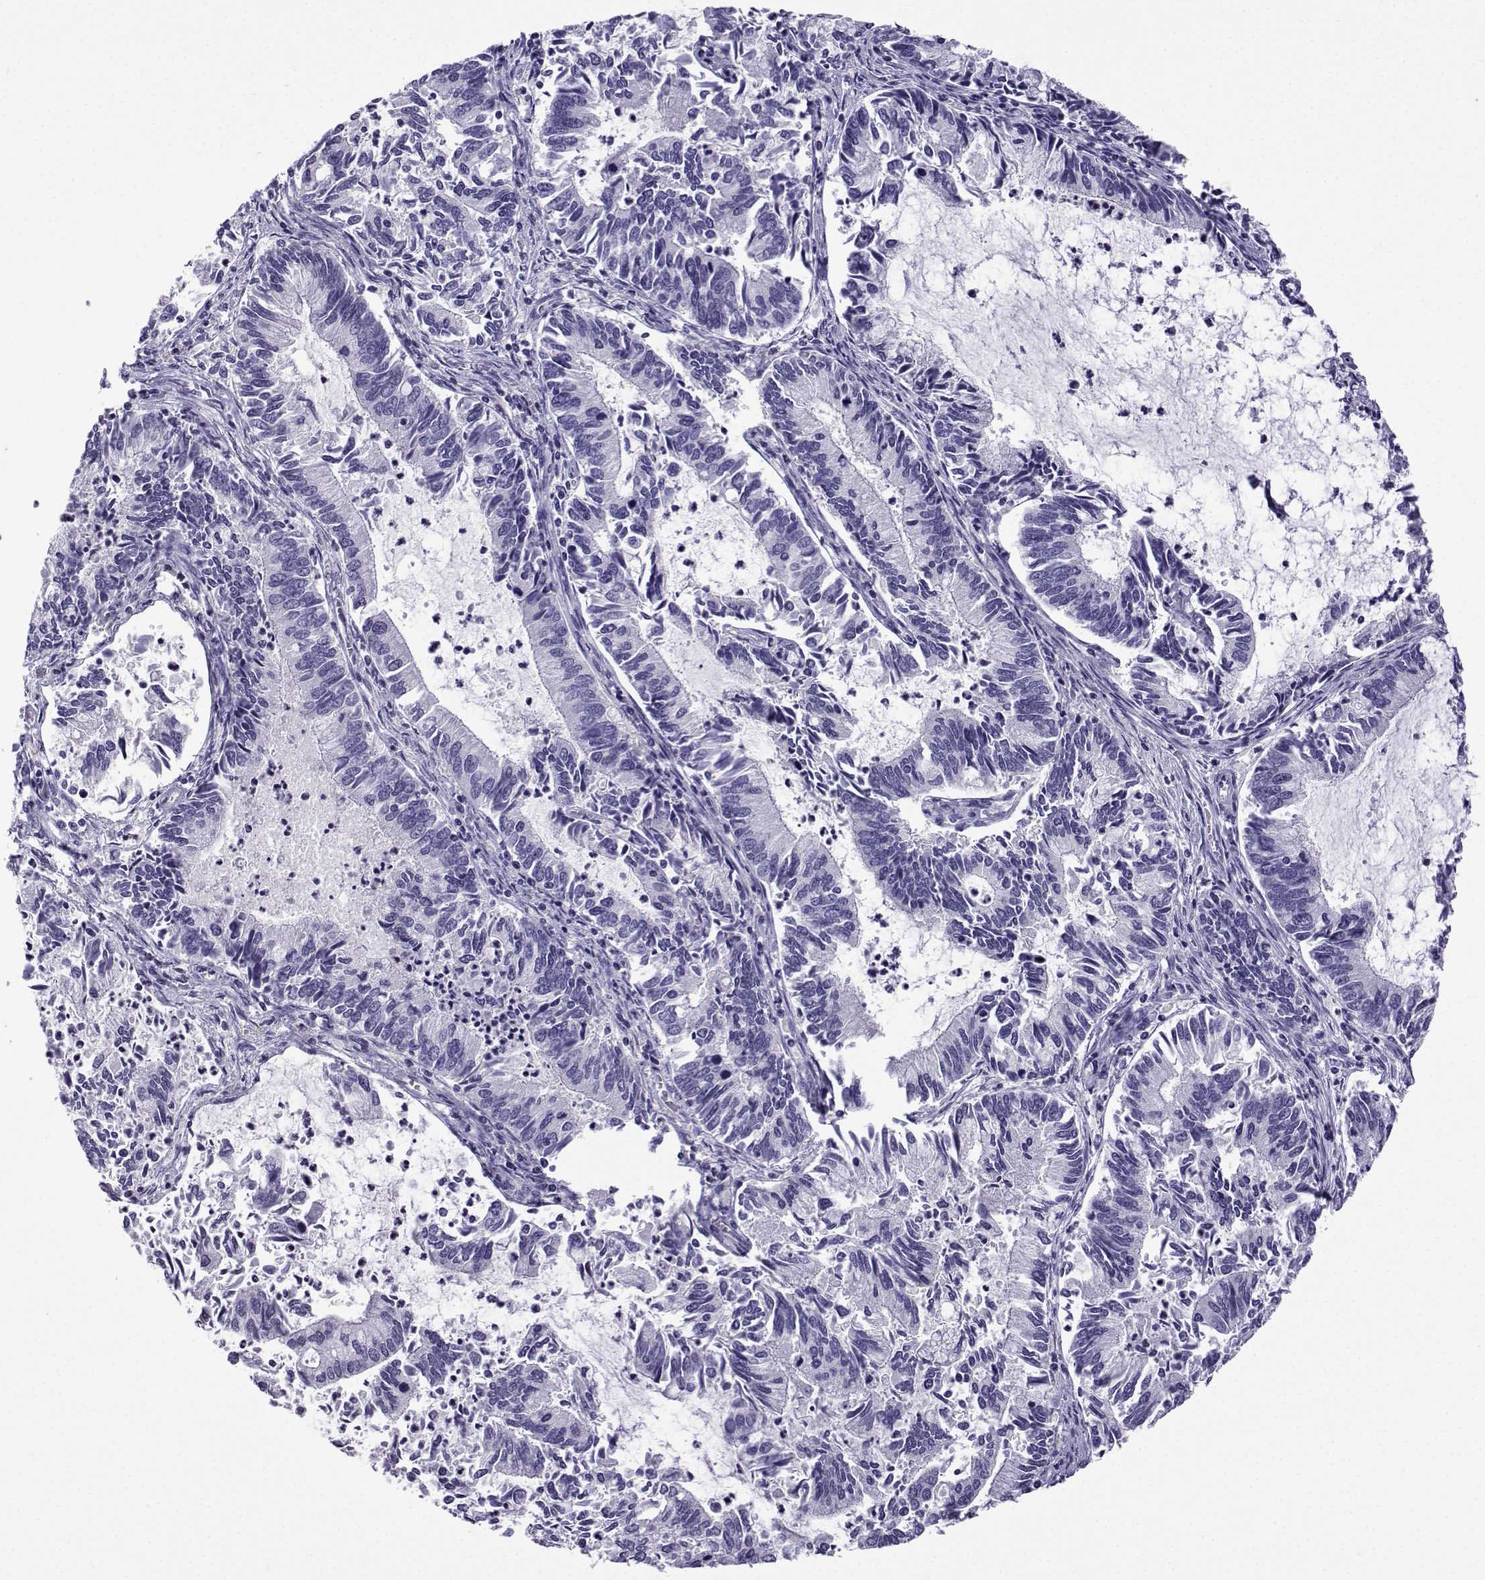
{"staining": {"intensity": "negative", "quantity": "none", "location": "none"}, "tissue": "cervical cancer", "cell_type": "Tumor cells", "image_type": "cancer", "snomed": [{"axis": "morphology", "description": "Adenocarcinoma, NOS"}, {"axis": "topography", "description": "Cervix"}], "caption": "Immunohistochemical staining of adenocarcinoma (cervical) shows no significant expression in tumor cells.", "gene": "CFAP70", "patient": {"sex": "female", "age": 42}}